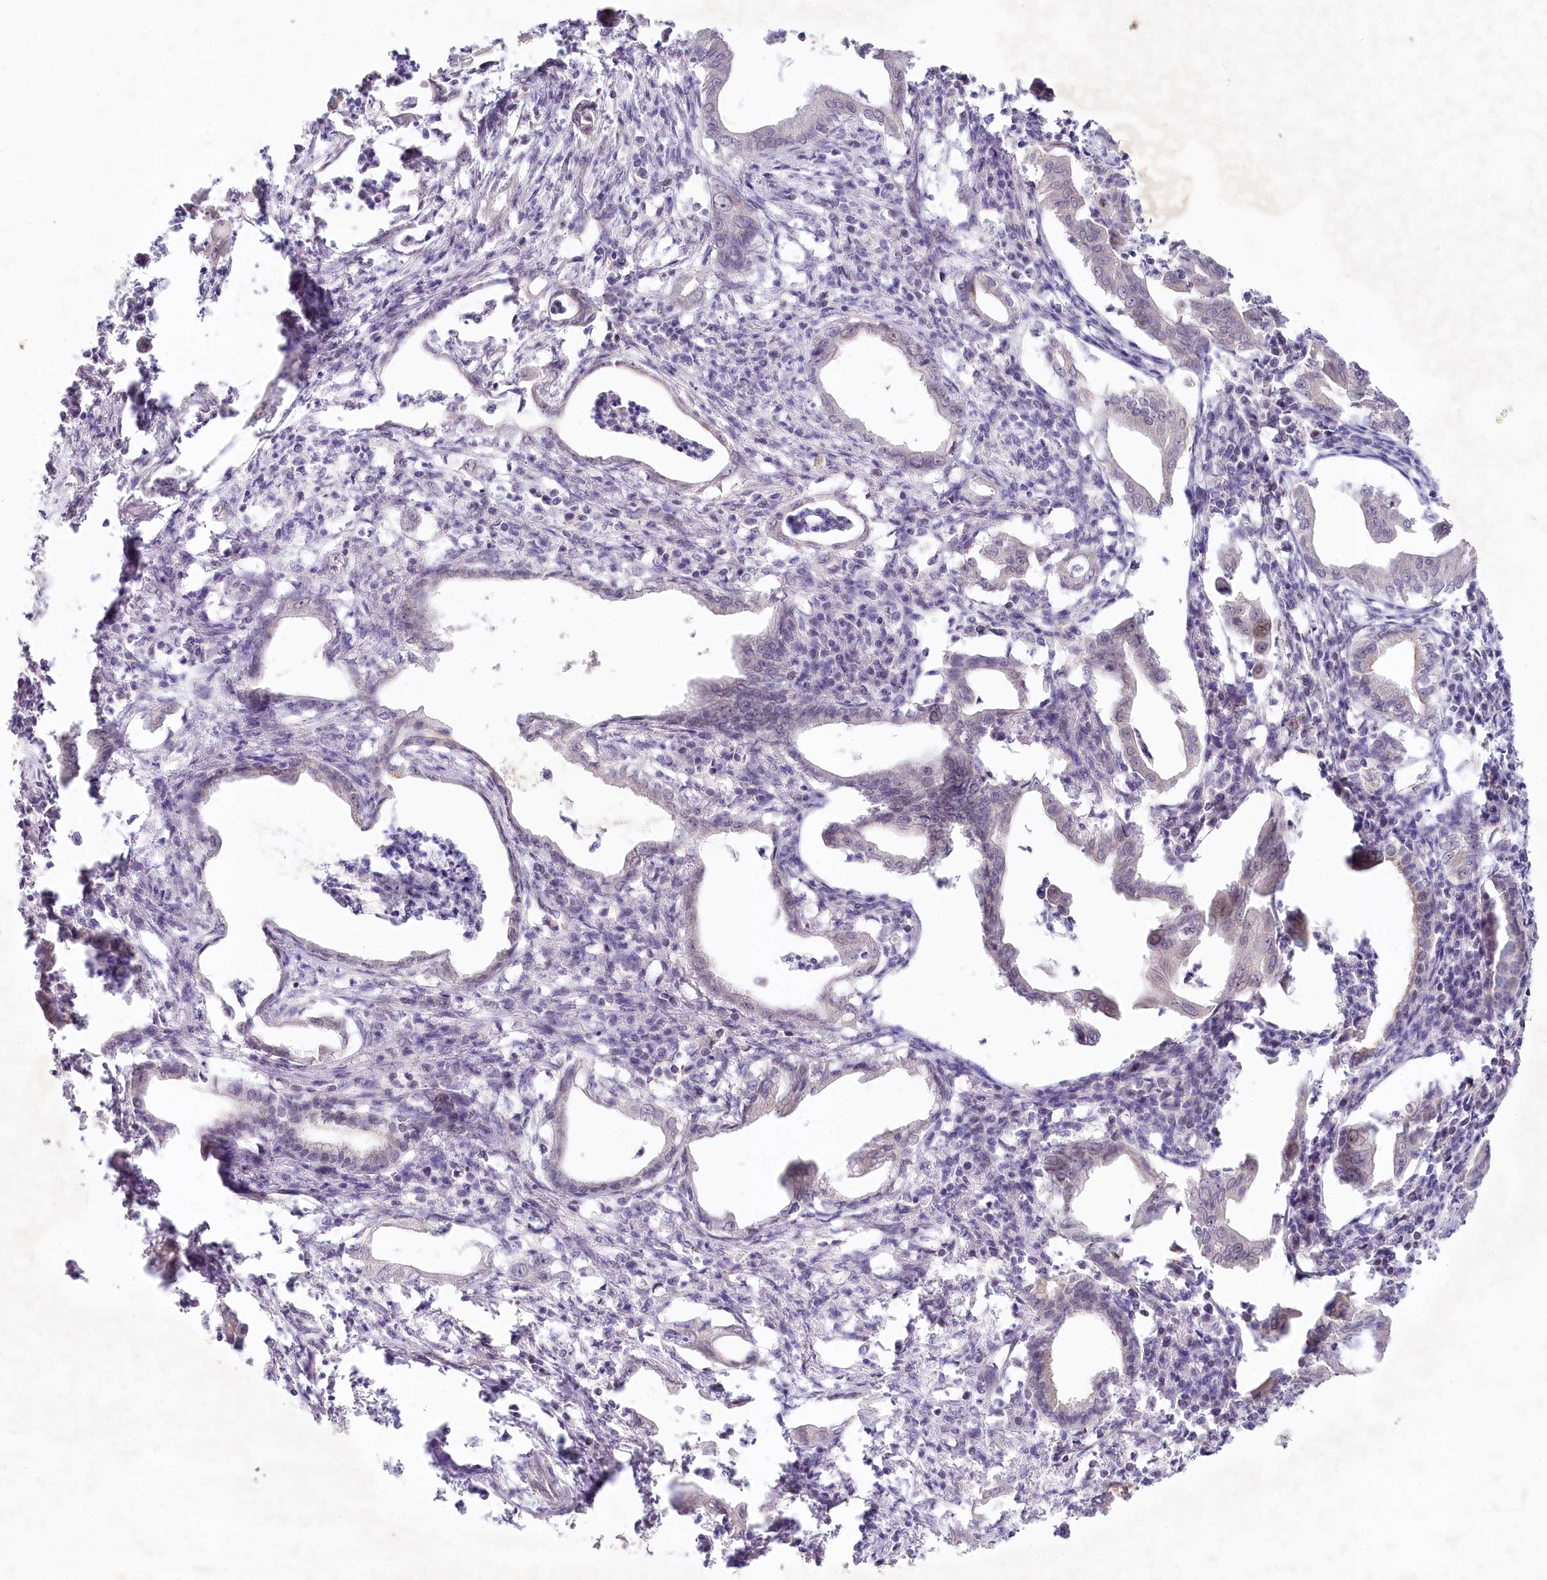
{"staining": {"intensity": "weak", "quantity": "<25%", "location": "nuclear"}, "tissue": "pancreatic cancer", "cell_type": "Tumor cells", "image_type": "cancer", "snomed": [{"axis": "morphology", "description": "Adenocarcinoma, NOS"}, {"axis": "topography", "description": "Pancreas"}], "caption": "Immunohistochemical staining of pancreatic cancer (adenocarcinoma) demonstrates no significant staining in tumor cells. The staining is performed using DAB brown chromogen with nuclei counter-stained in using hematoxylin.", "gene": "AMTN", "patient": {"sex": "female", "age": 55}}